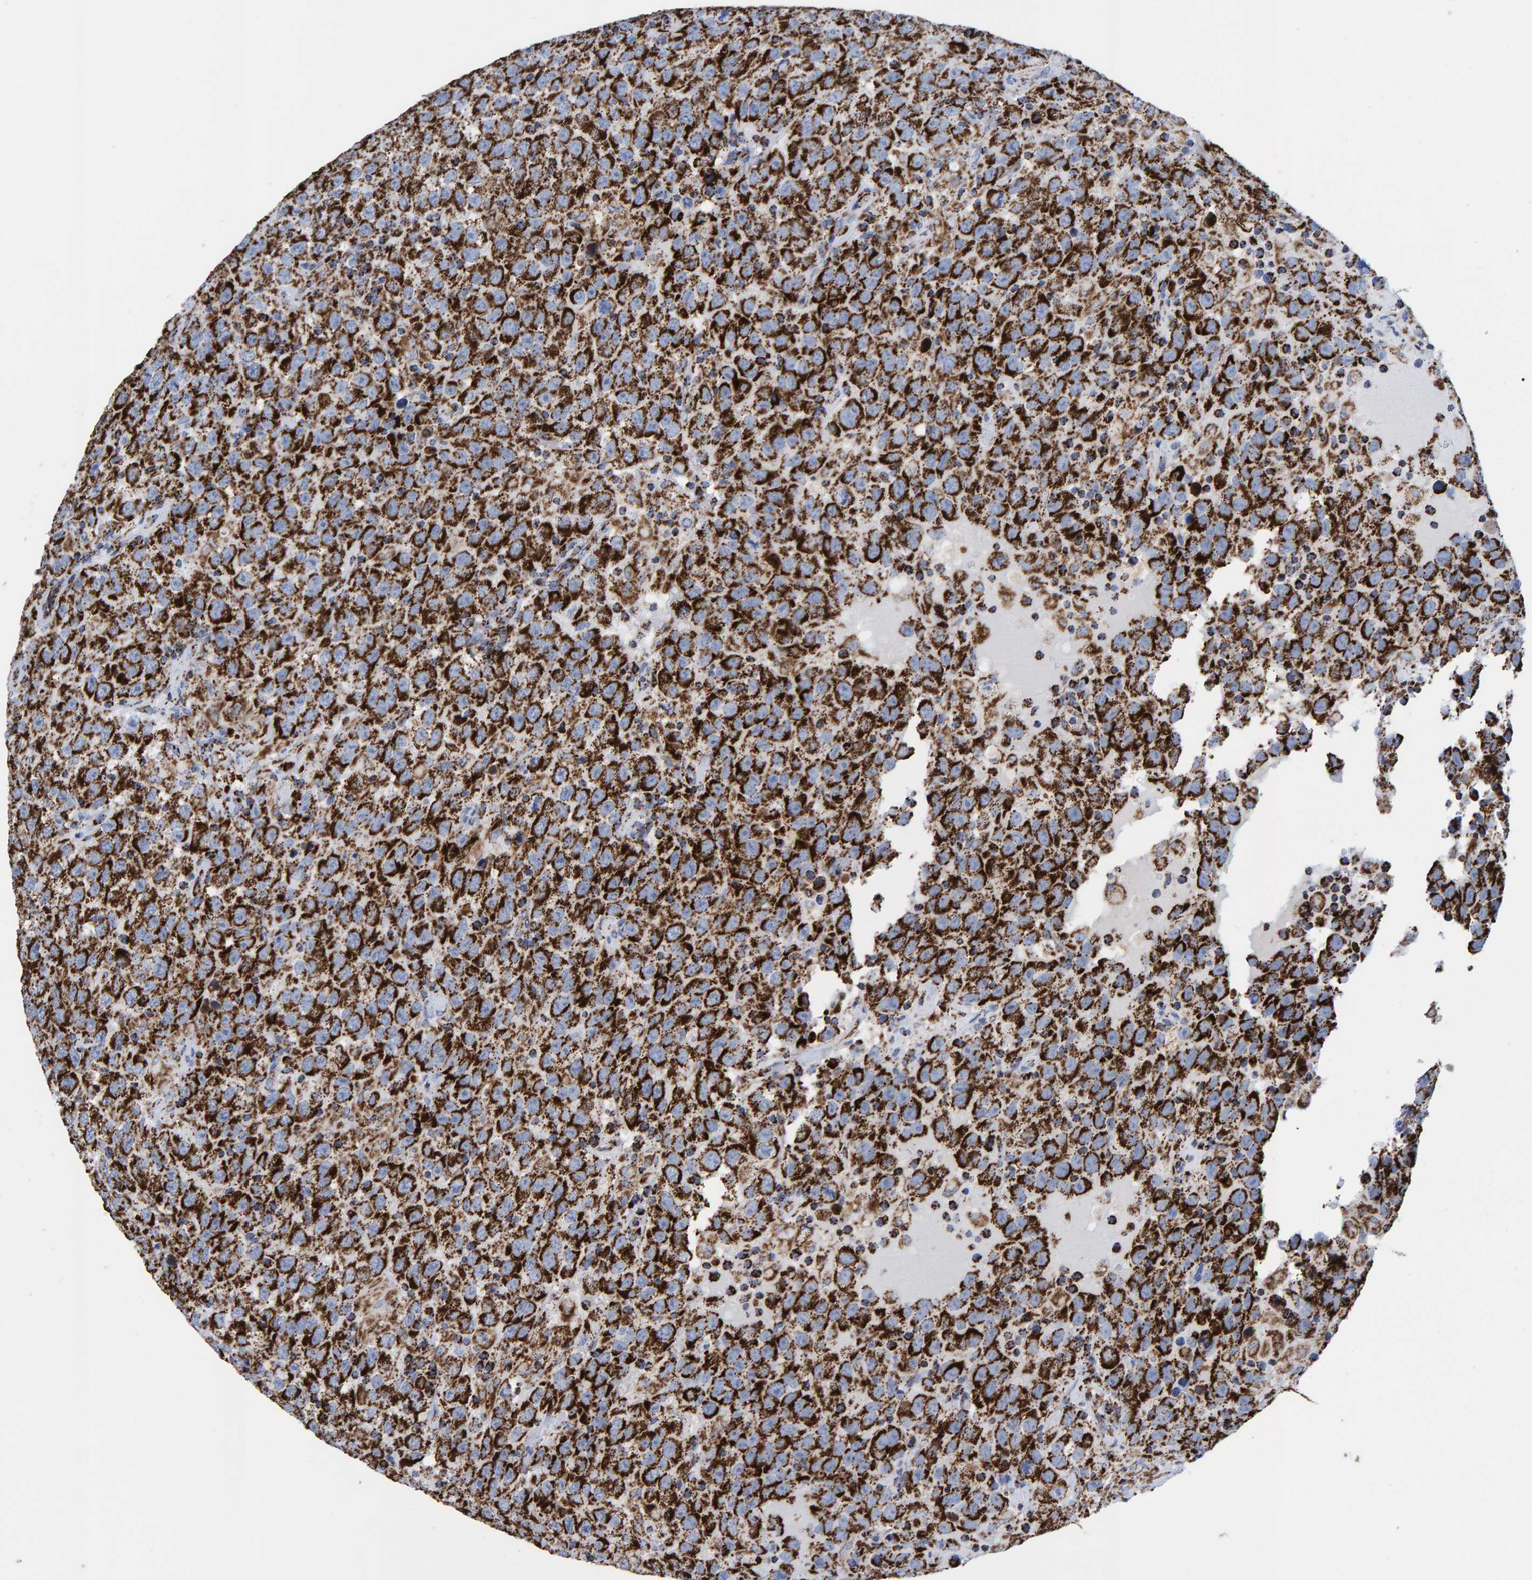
{"staining": {"intensity": "strong", "quantity": ">75%", "location": "cytoplasmic/membranous"}, "tissue": "testis cancer", "cell_type": "Tumor cells", "image_type": "cancer", "snomed": [{"axis": "morphology", "description": "Seminoma, NOS"}, {"axis": "topography", "description": "Testis"}], "caption": "About >75% of tumor cells in seminoma (testis) exhibit strong cytoplasmic/membranous protein staining as visualized by brown immunohistochemical staining.", "gene": "ENSG00000262660", "patient": {"sex": "male", "age": 41}}